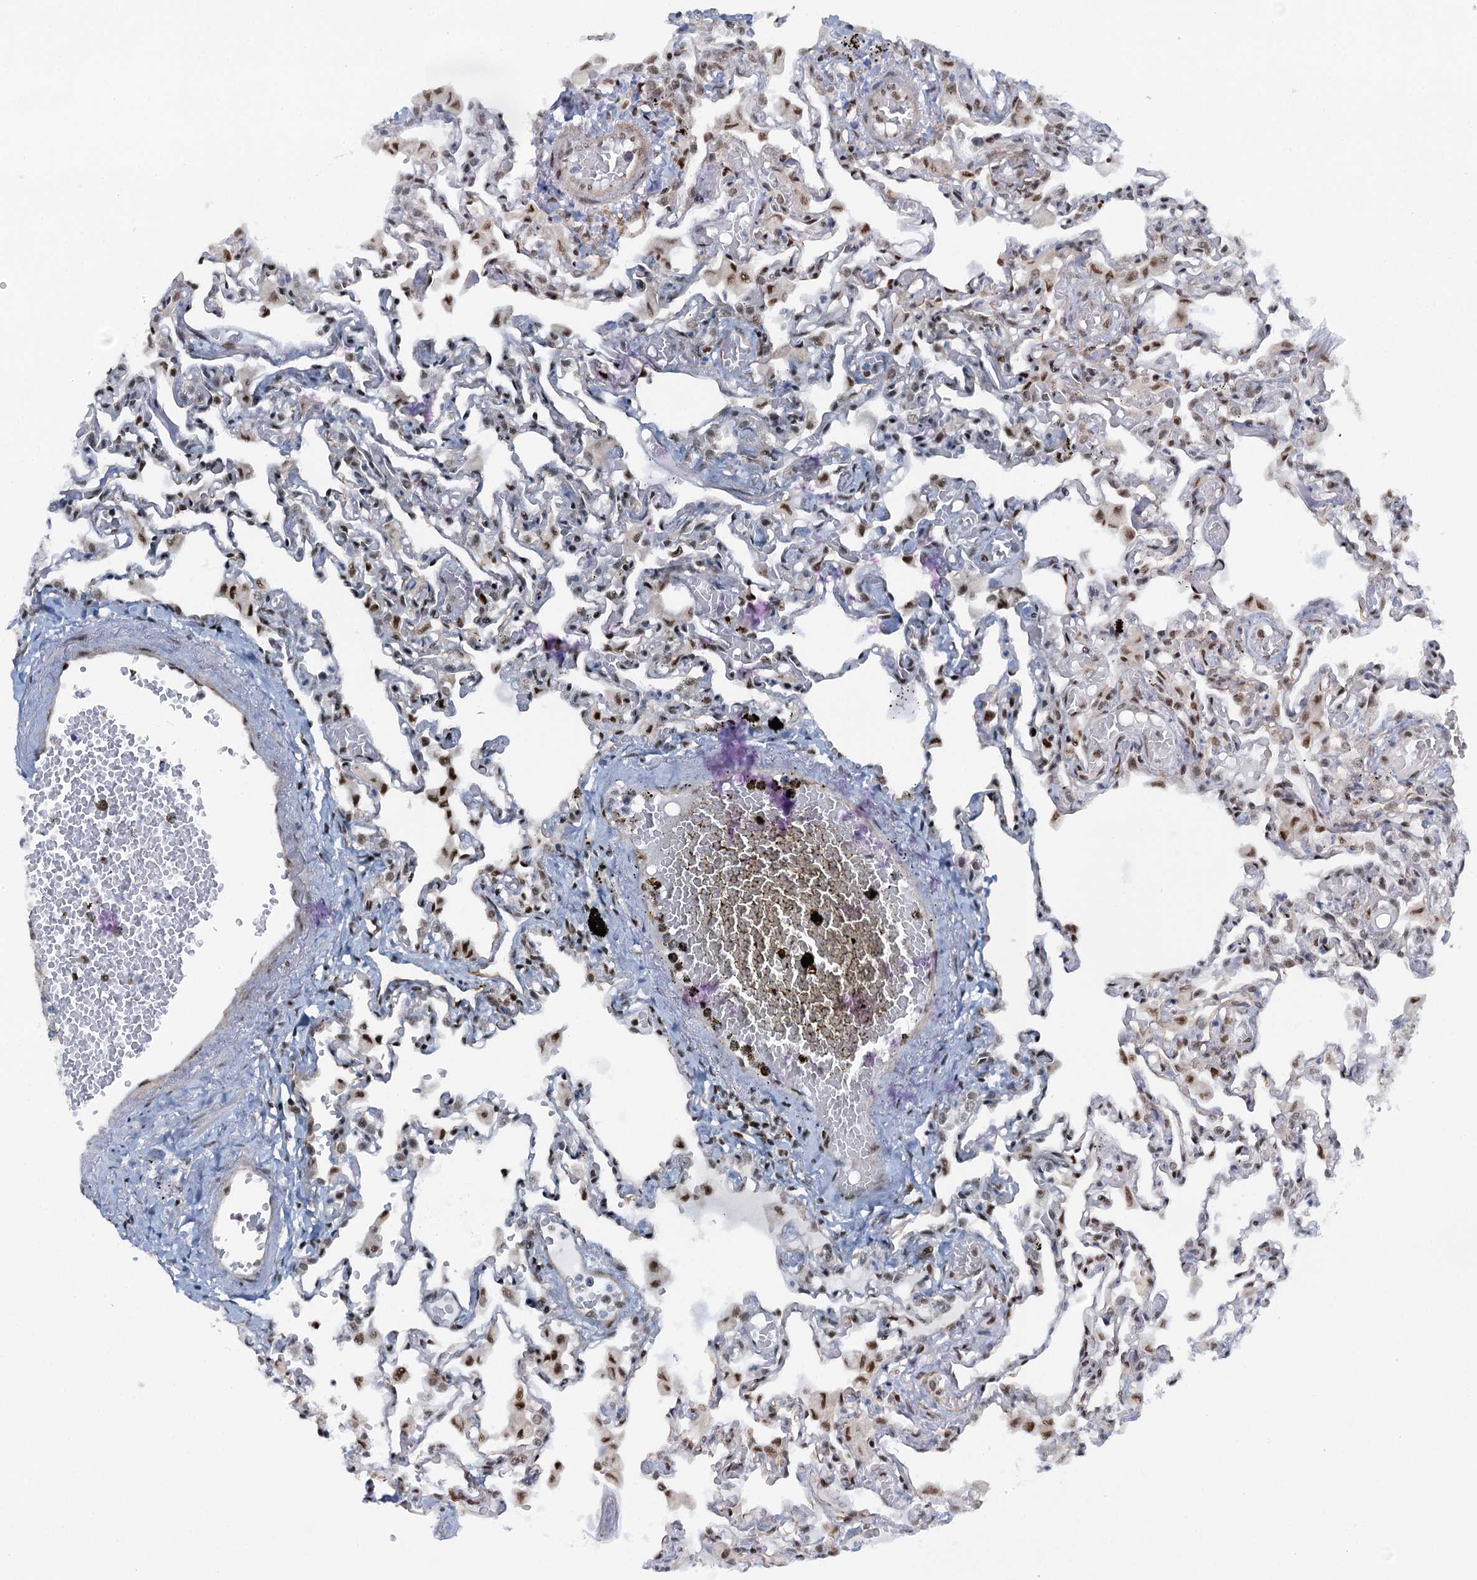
{"staining": {"intensity": "strong", "quantity": "25%-75%", "location": "nuclear"}, "tissue": "lung", "cell_type": "Alveolar cells", "image_type": "normal", "snomed": [{"axis": "morphology", "description": "Normal tissue, NOS"}, {"axis": "topography", "description": "Bronchus"}, {"axis": "topography", "description": "Lung"}], "caption": "Brown immunohistochemical staining in unremarkable human lung reveals strong nuclear expression in about 25%-75% of alveolar cells.", "gene": "GPATCH11", "patient": {"sex": "female", "age": 49}}